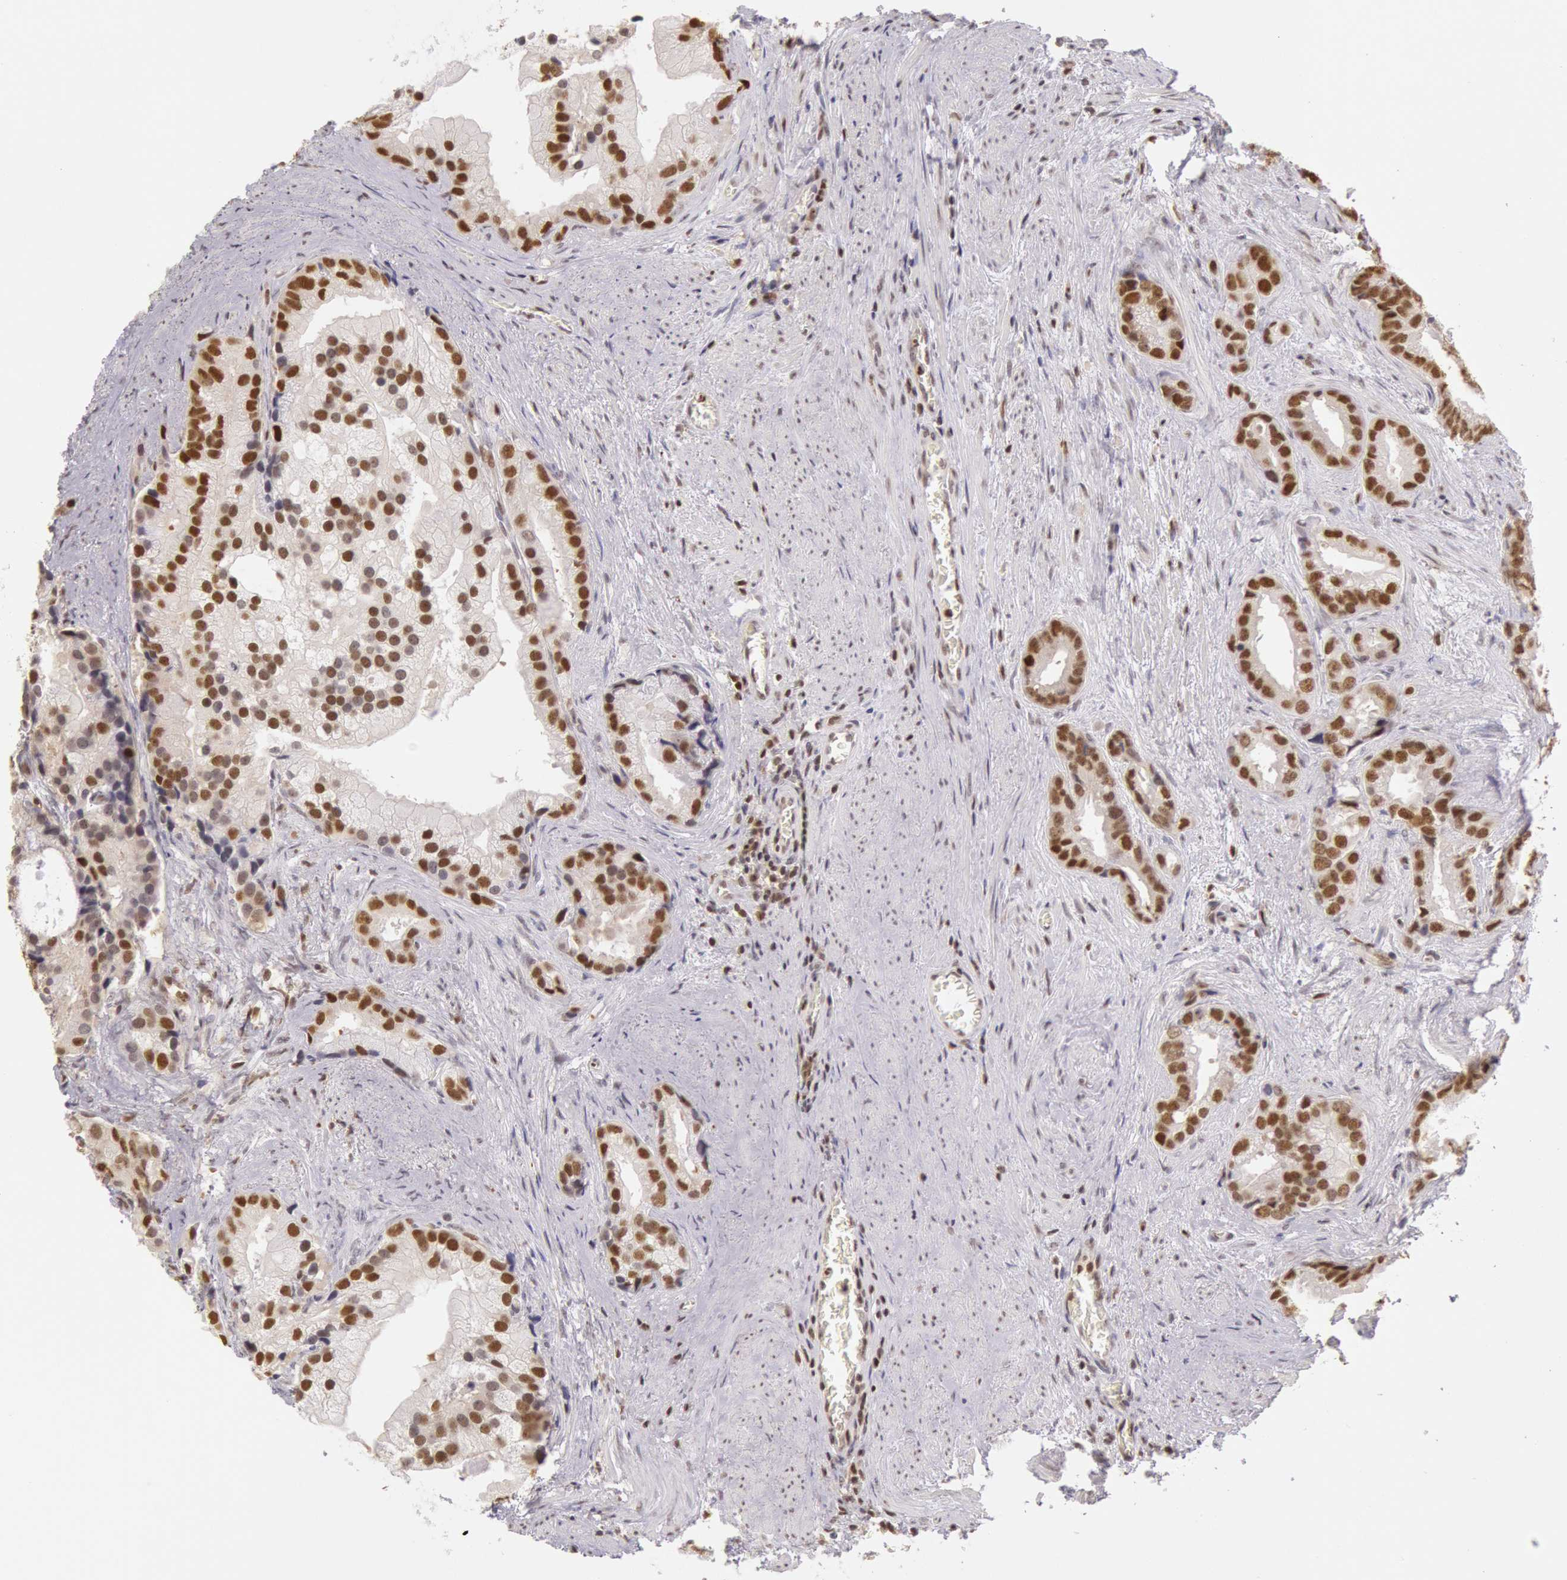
{"staining": {"intensity": "strong", "quantity": ">75%", "location": "nuclear"}, "tissue": "prostate cancer", "cell_type": "Tumor cells", "image_type": "cancer", "snomed": [{"axis": "morphology", "description": "Adenocarcinoma, Low grade"}, {"axis": "topography", "description": "Prostate"}], "caption": "Brown immunohistochemical staining in prostate cancer demonstrates strong nuclear positivity in about >75% of tumor cells.", "gene": "ESS2", "patient": {"sex": "male", "age": 71}}